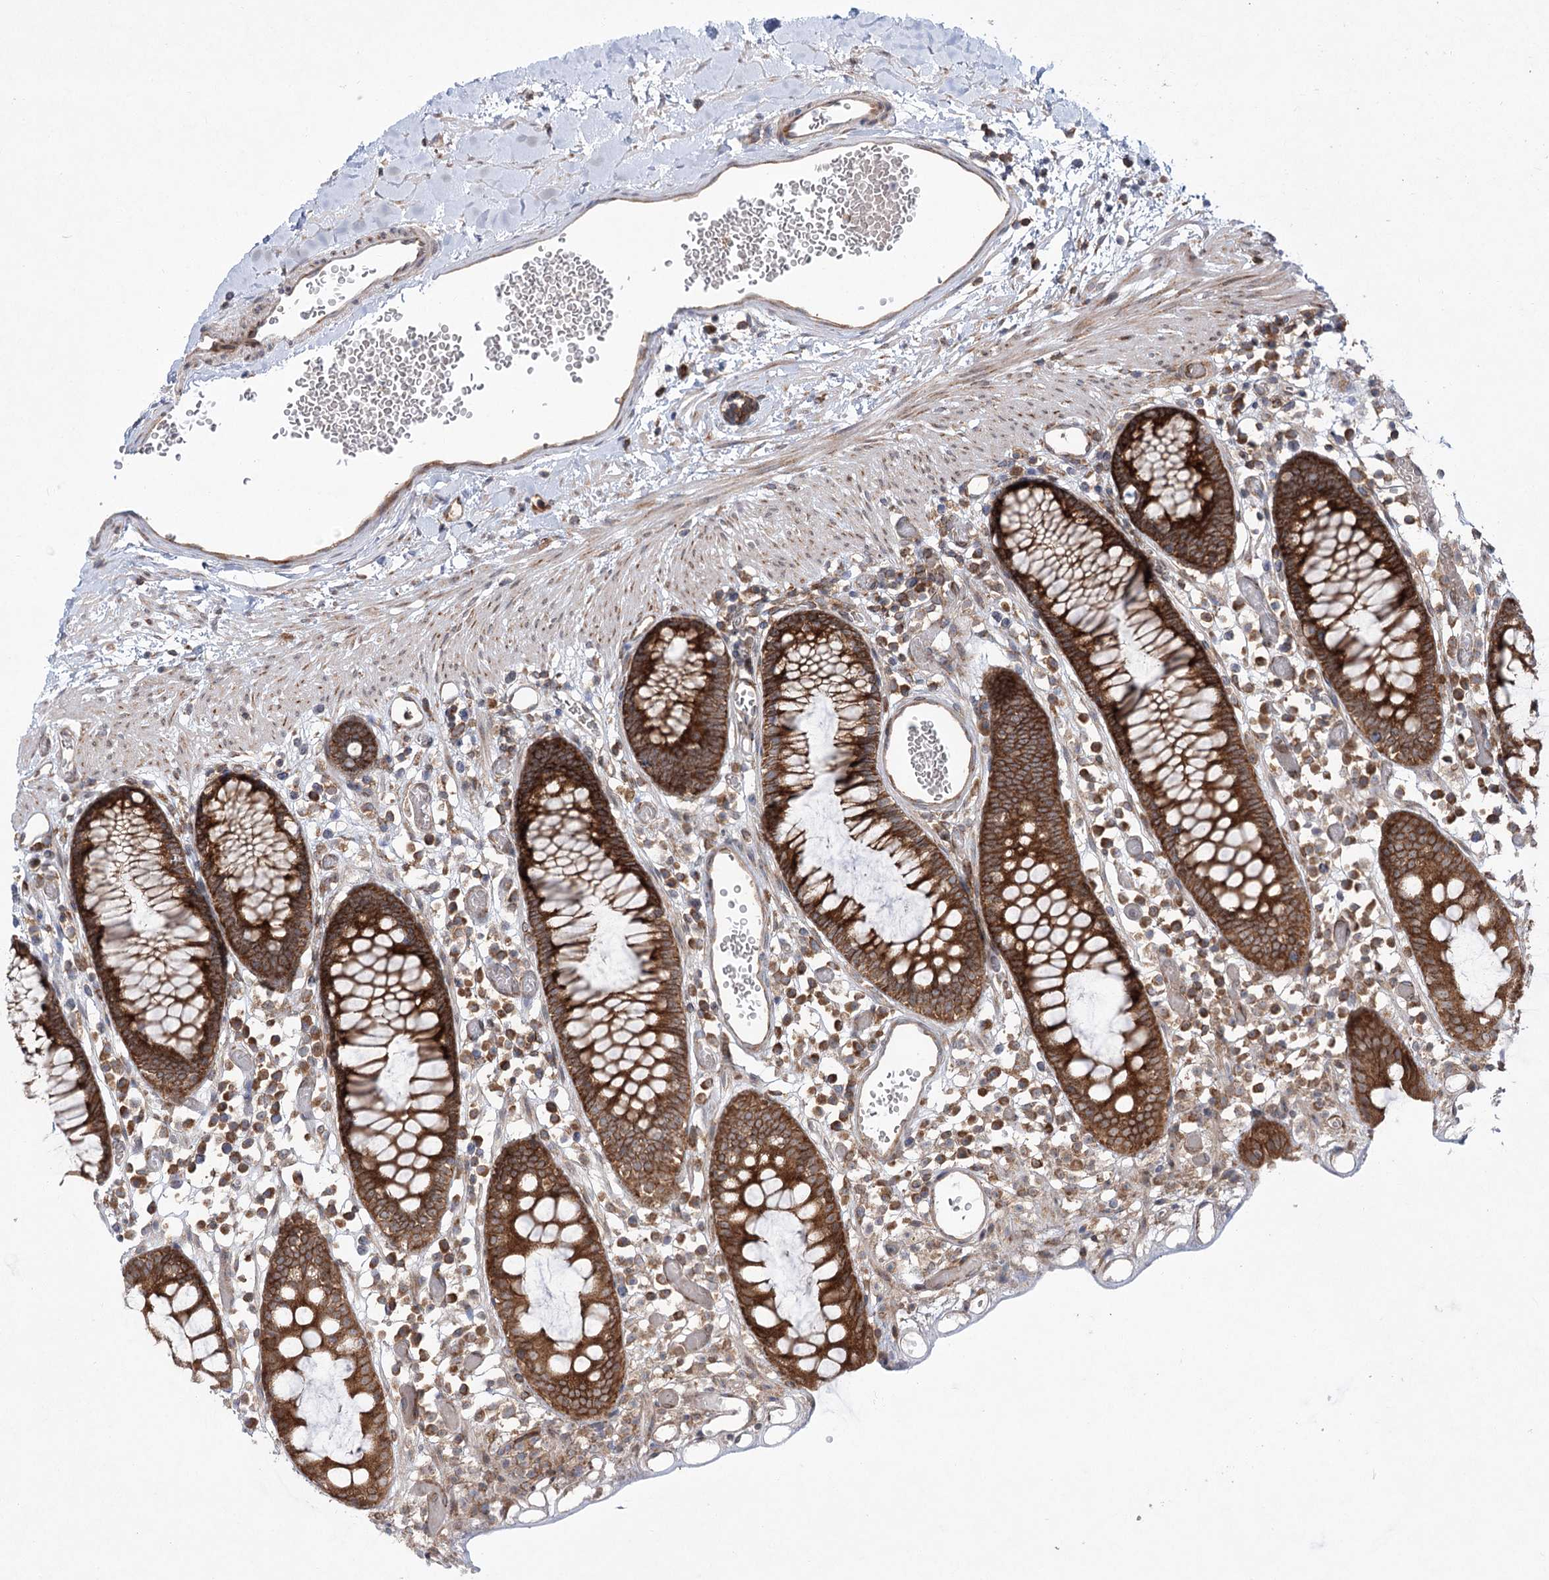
{"staining": {"intensity": "moderate", "quantity": ">75%", "location": "cytoplasmic/membranous"}, "tissue": "colon", "cell_type": "Endothelial cells", "image_type": "normal", "snomed": [{"axis": "morphology", "description": "Normal tissue, NOS"}, {"axis": "topography", "description": "Colon"}], "caption": "A high-resolution micrograph shows immunohistochemistry (IHC) staining of unremarkable colon, which exhibits moderate cytoplasmic/membranous expression in about >75% of endothelial cells. (Stains: DAB in brown, nuclei in blue, Microscopy: brightfield microscopy at high magnification).", "gene": "VWA2", "patient": {"sex": "male", "age": 14}}